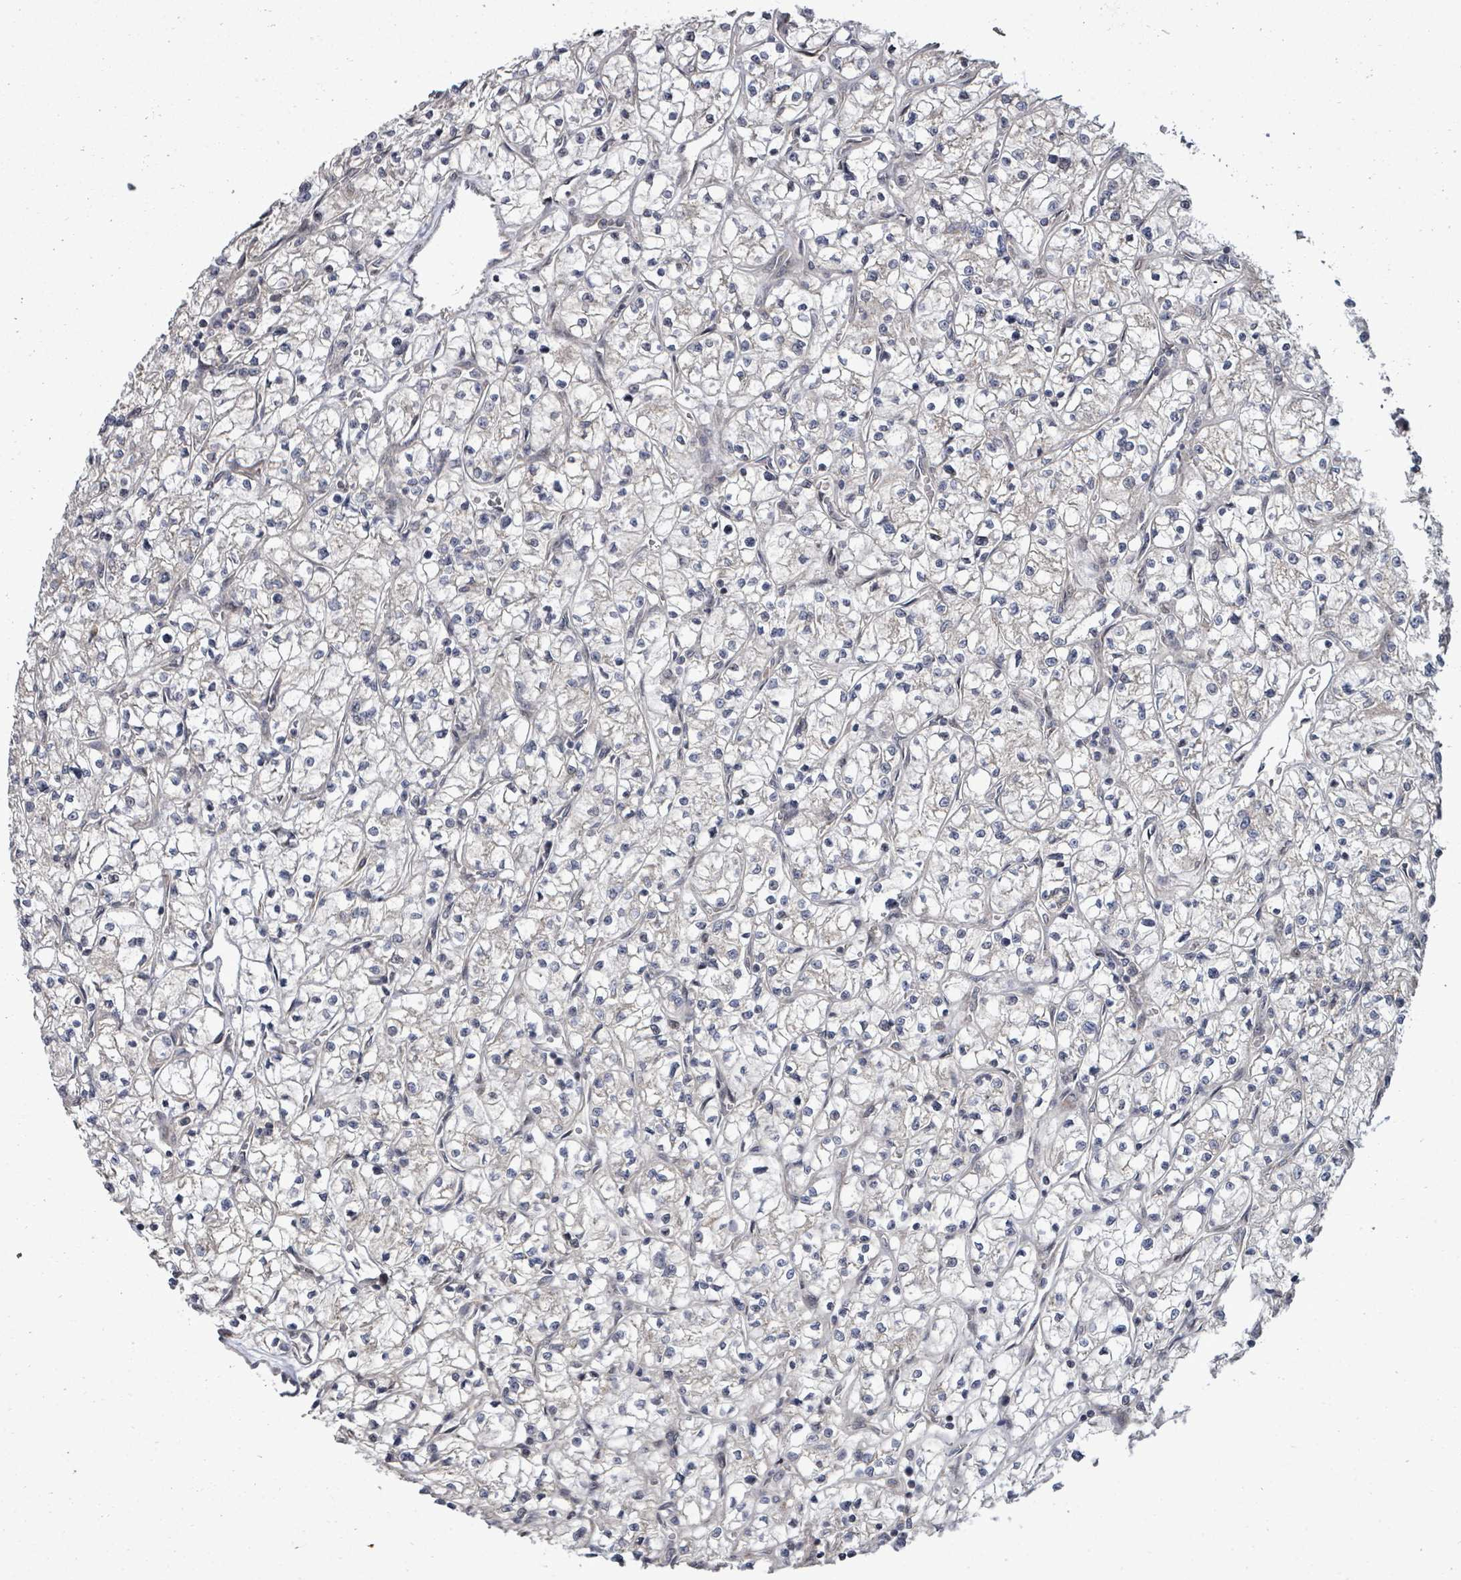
{"staining": {"intensity": "negative", "quantity": "none", "location": "none"}, "tissue": "renal cancer", "cell_type": "Tumor cells", "image_type": "cancer", "snomed": [{"axis": "morphology", "description": "Adenocarcinoma, NOS"}, {"axis": "topography", "description": "Kidney"}], "caption": "DAB immunohistochemical staining of human renal cancer (adenocarcinoma) reveals no significant staining in tumor cells.", "gene": "KRTAP27-1", "patient": {"sex": "female", "age": 64}}